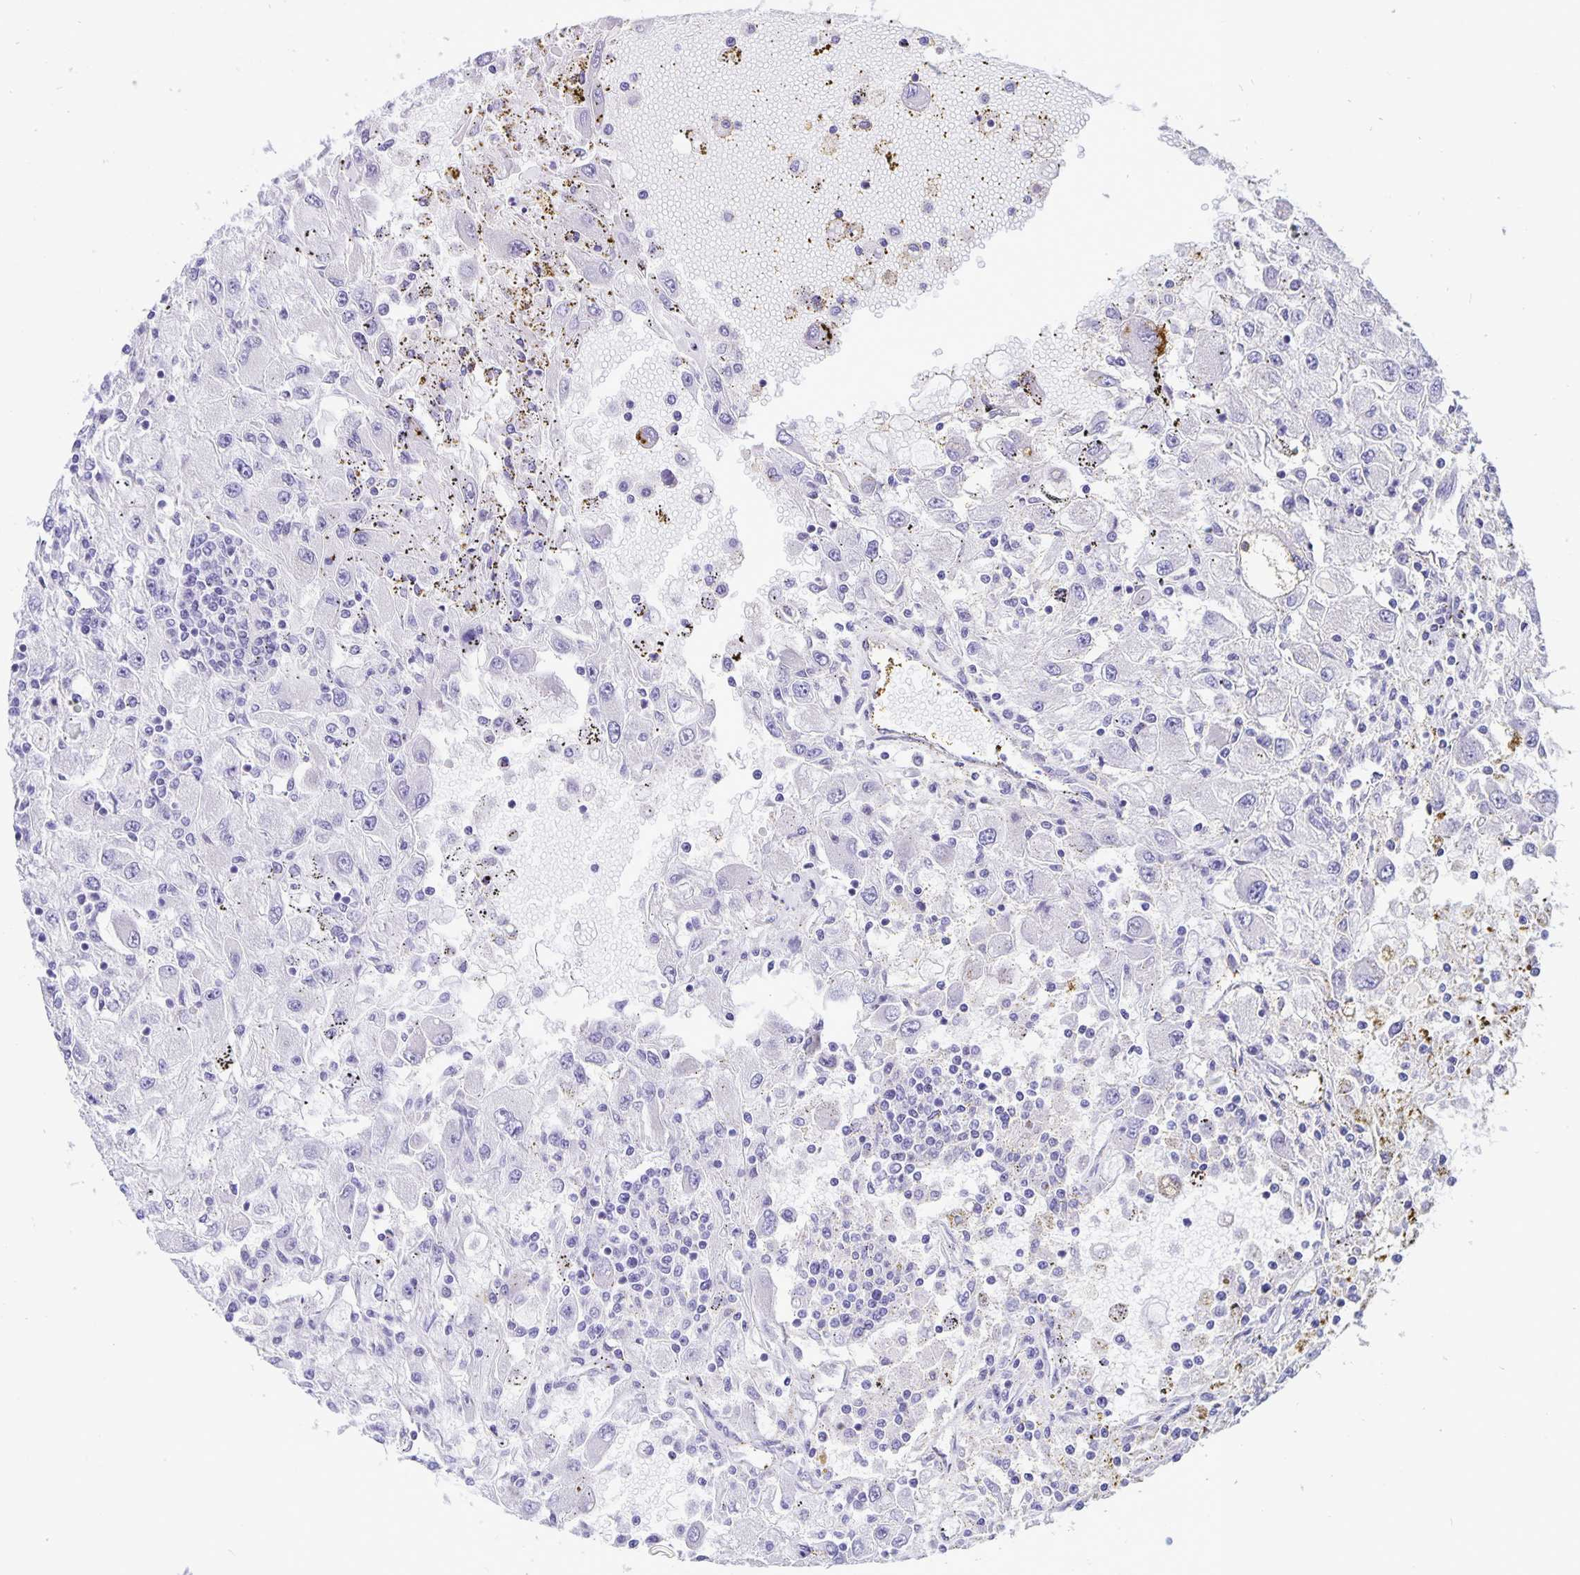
{"staining": {"intensity": "negative", "quantity": "none", "location": "none"}, "tissue": "renal cancer", "cell_type": "Tumor cells", "image_type": "cancer", "snomed": [{"axis": "morphology", "description": "Adenocarcinoma, NOS"}, {"axis": "topography", "description": "Kidney"}], "caption": "There is no significant staining in tumor cells of renal cancer.", "gene": "ERMN", "patient": {"sex": "female", "age": 67}}